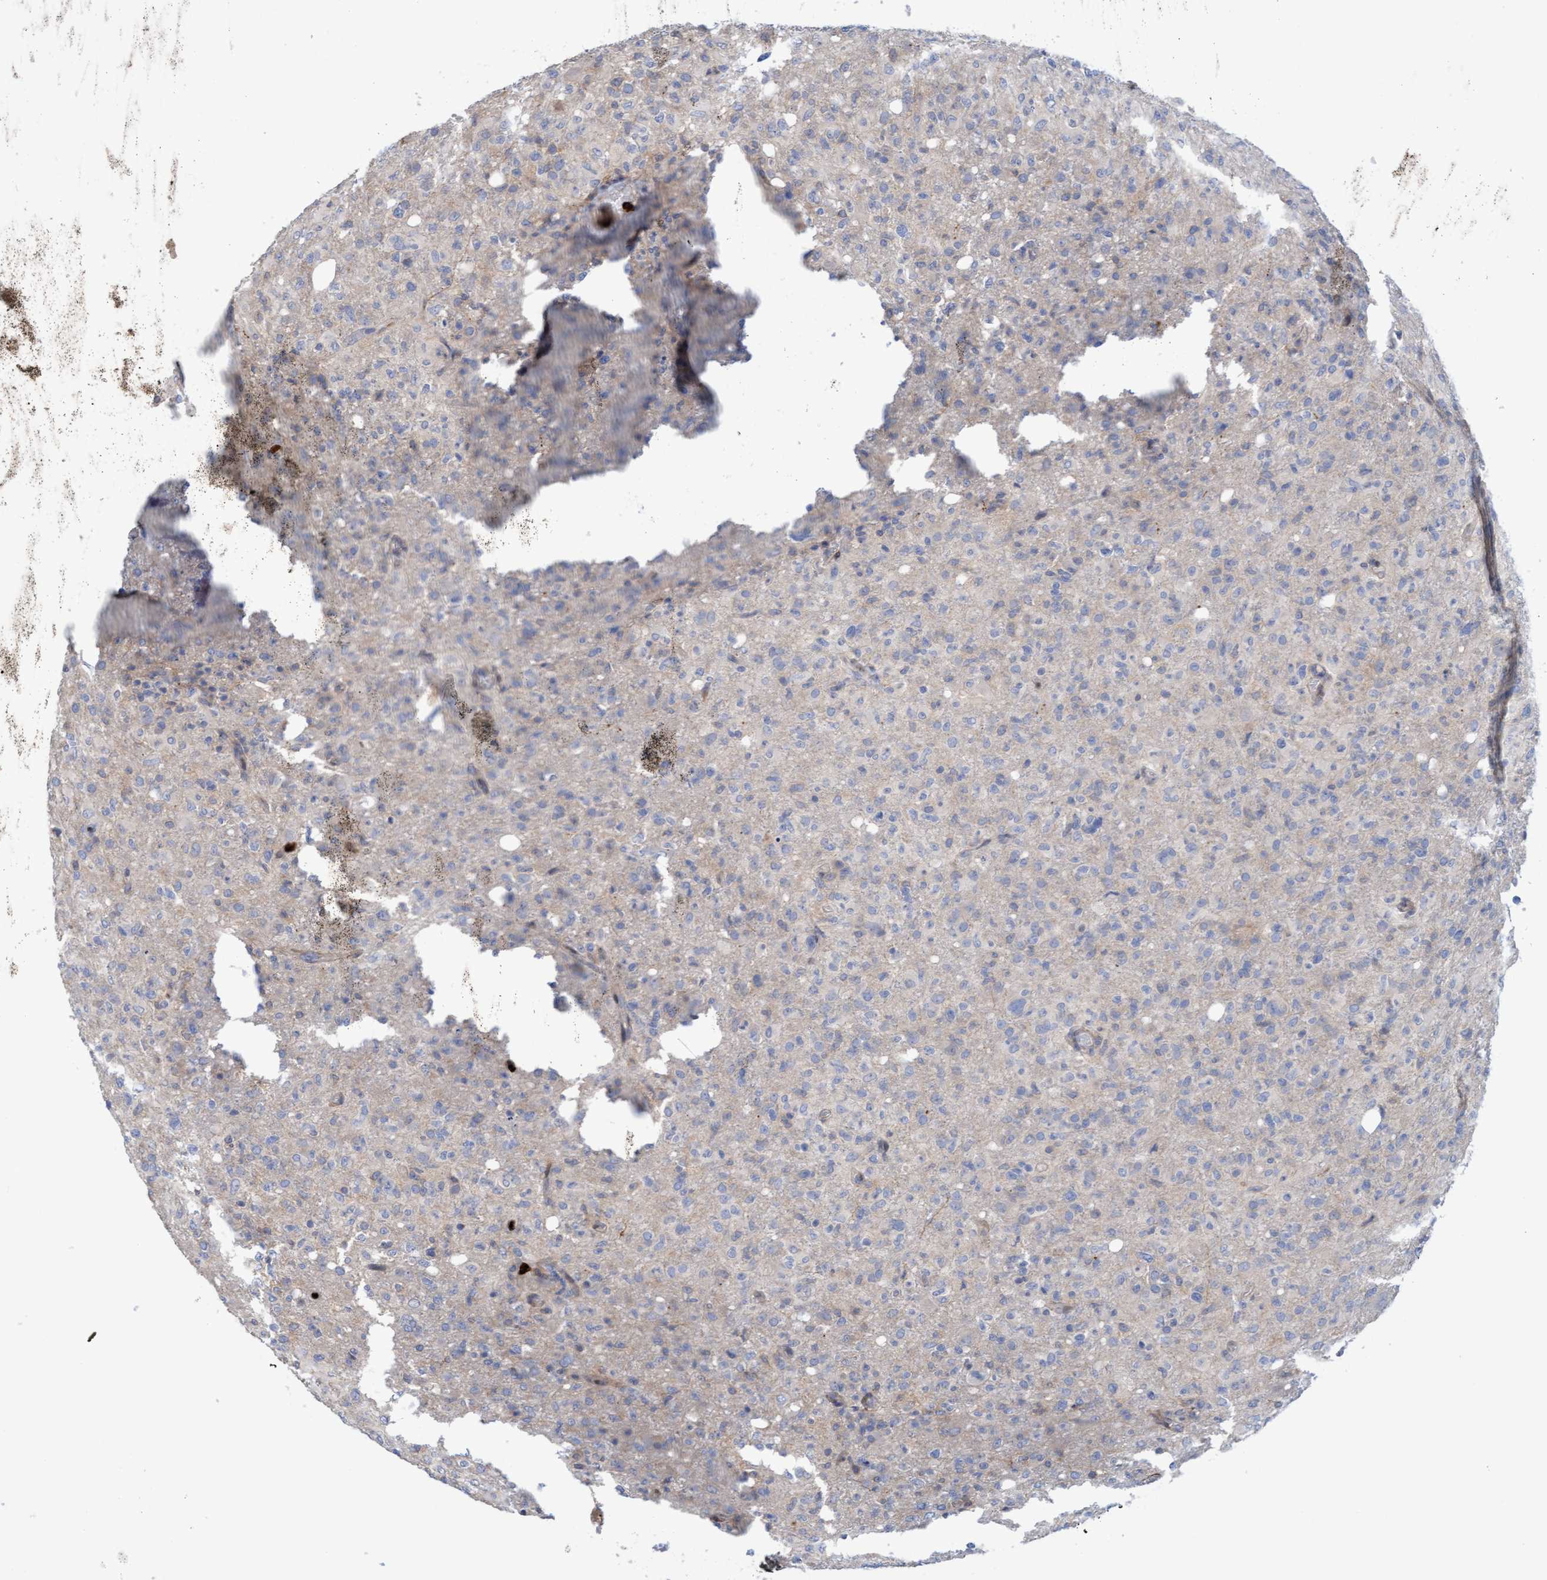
{"staining": {"intensity": "negative", "quantity": "none", "location": "none"}, "tissue": "glioma", "cell_type": "Tumor cells", "image_type": "cancer", "snomed": [{"axis": "morphology", "description": "Glioma, malignant, High grade"}, {"axis": "topography", "description": "Brain"}], "caption": "Immunohistochemical staining of human glioma displays no significant expression in tumor cells. The staining was performed using DAB (3,3'-diaminobenzidine) to visualize the protein expression in brown, while the nuclei were stained in blue with hematoxylin (Magnification: 20x).", "gene": "MMP8", "patient": {"sex": "female", "age": 57}}